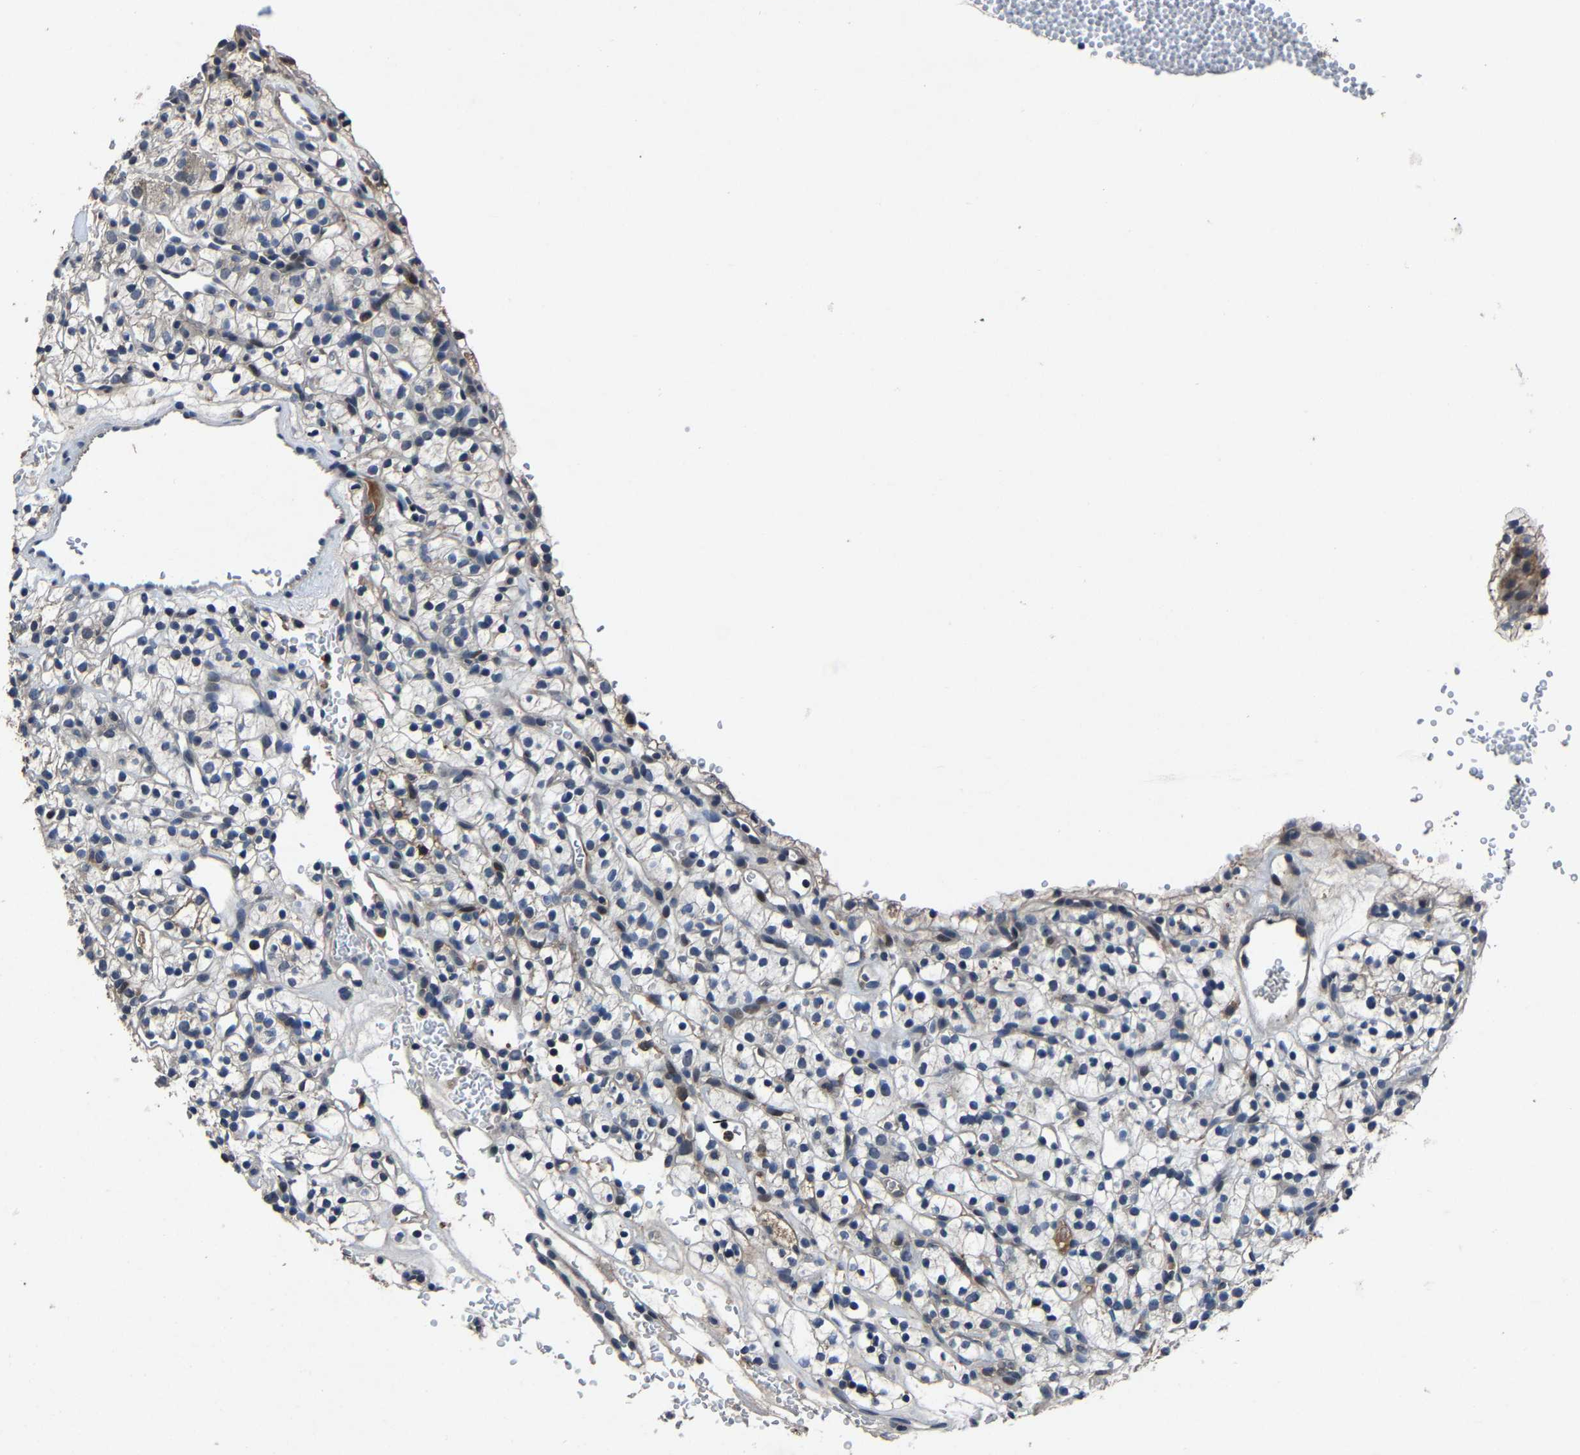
{"staining": {"intensity": "moderate", "quantity": "<25%", "location": "cytoplasmic/membranous"}, "tissue": "renal cancer", "cell_type": "Tumor cells", "image_type": "cancer", "snomed": [{"axis": "morphology", "description": "Adenocarcinoma, NOS"}, {"axis": "topography", "description": "Kidney"}], "caption": "Tumor cells exhibit low levels of moderate cytoplasmic/membranous staining in approximately <25% of cells in human renal adenocarcinoma.", "gene": "PCNX2", "patient": {"sex": "female", "age": 57}}